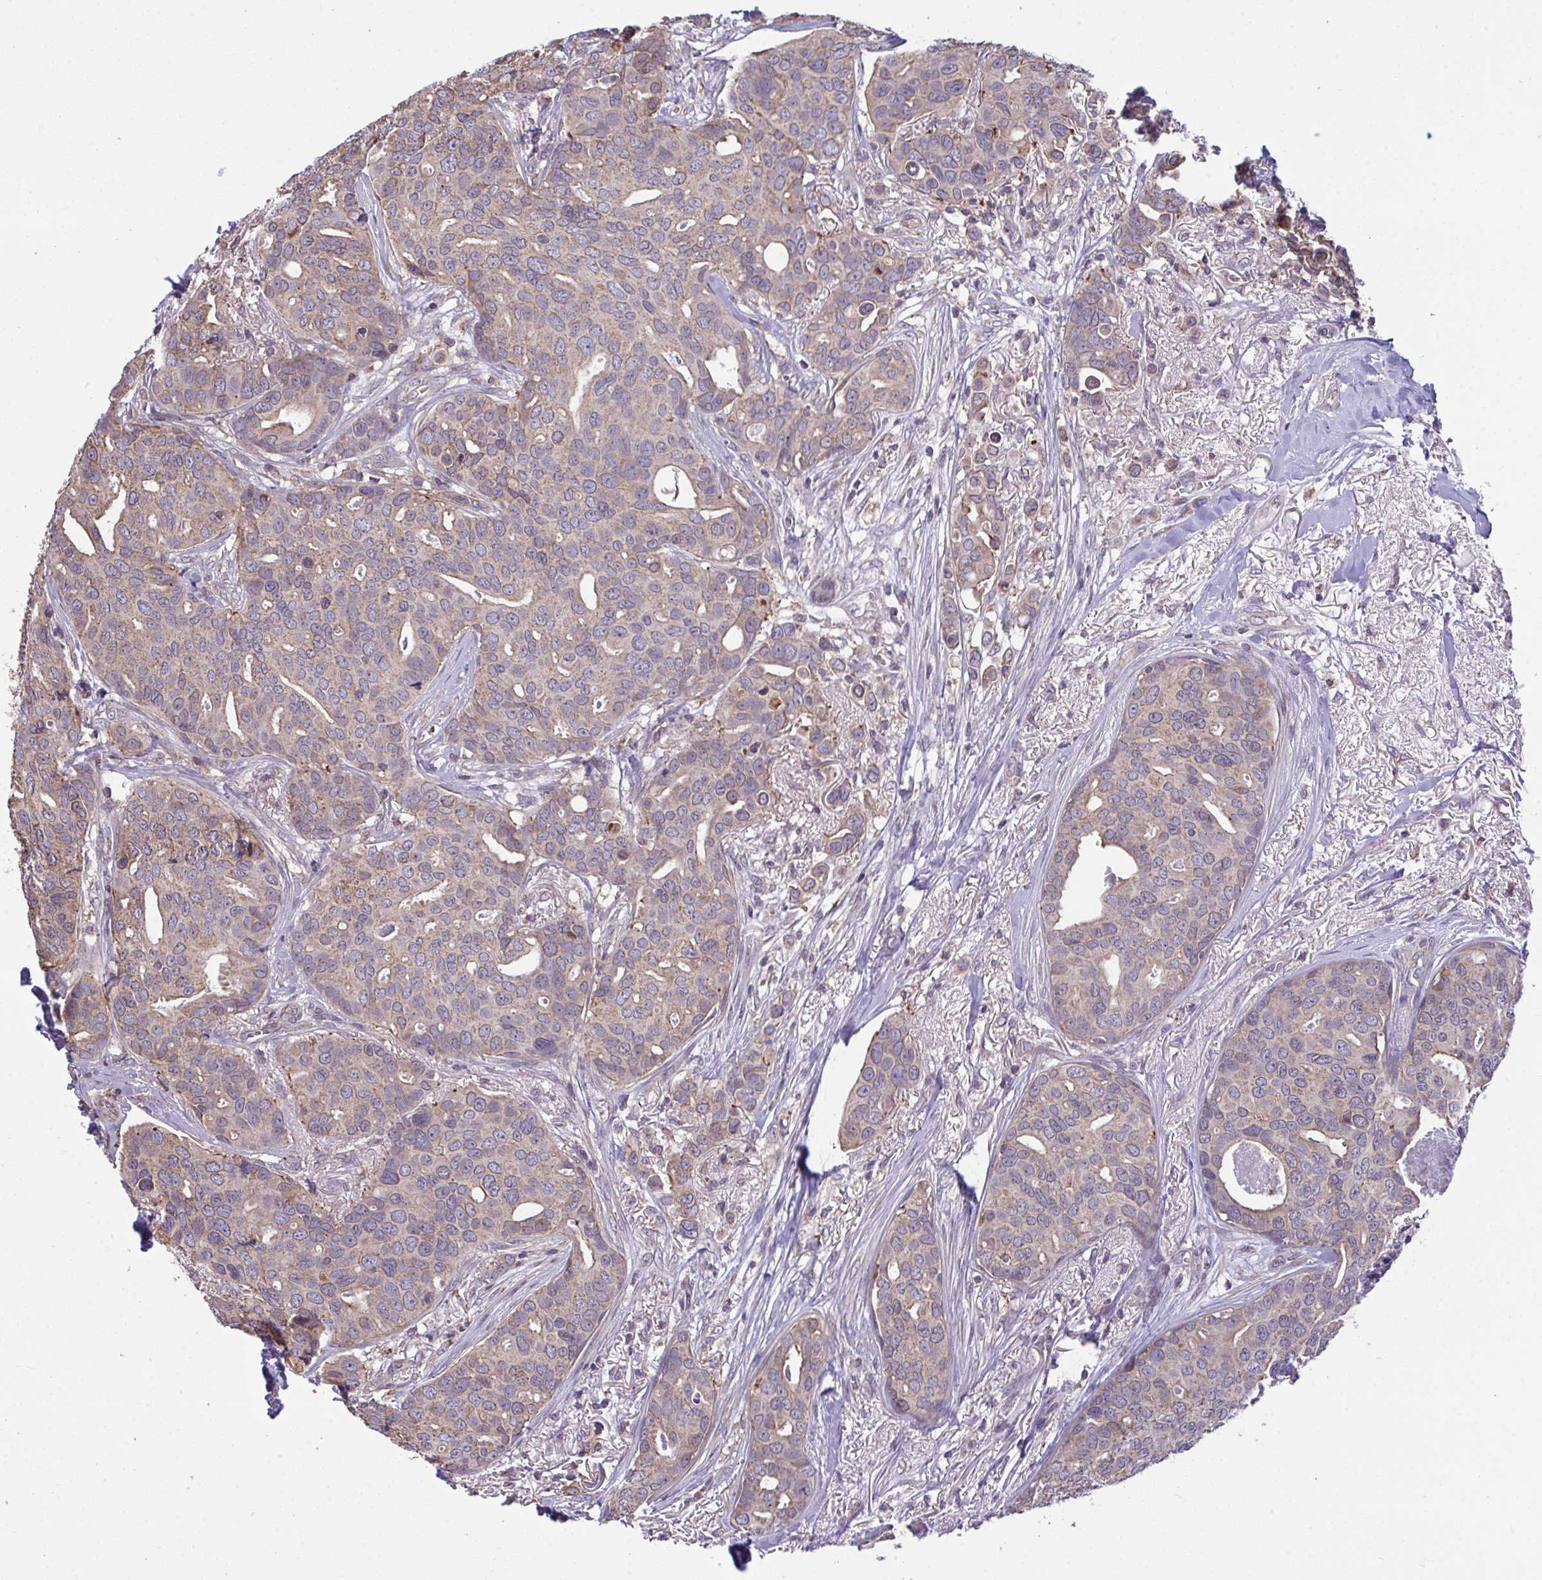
{"staining": {"intensity": "weak", "quantity": "25%-75%", "location": "cytoplasmic/membranous"}, "tissue": "breast cancer", "cell_type": "Tumor cells", "image_type": "cancer", "snomed": [{"axis": "morphology", "description": "Duct carcinoma"}, {"axis": "topography", "description": "Breast"}], "caption": "Protein staining displays weak cytoplasmic/membranous expression in about 25%-75% of tumor cells in breast cancer (invasive ductal carcinoma).", "gene": "PPM1H", "patient": {"sex": "female", "age": 54}}